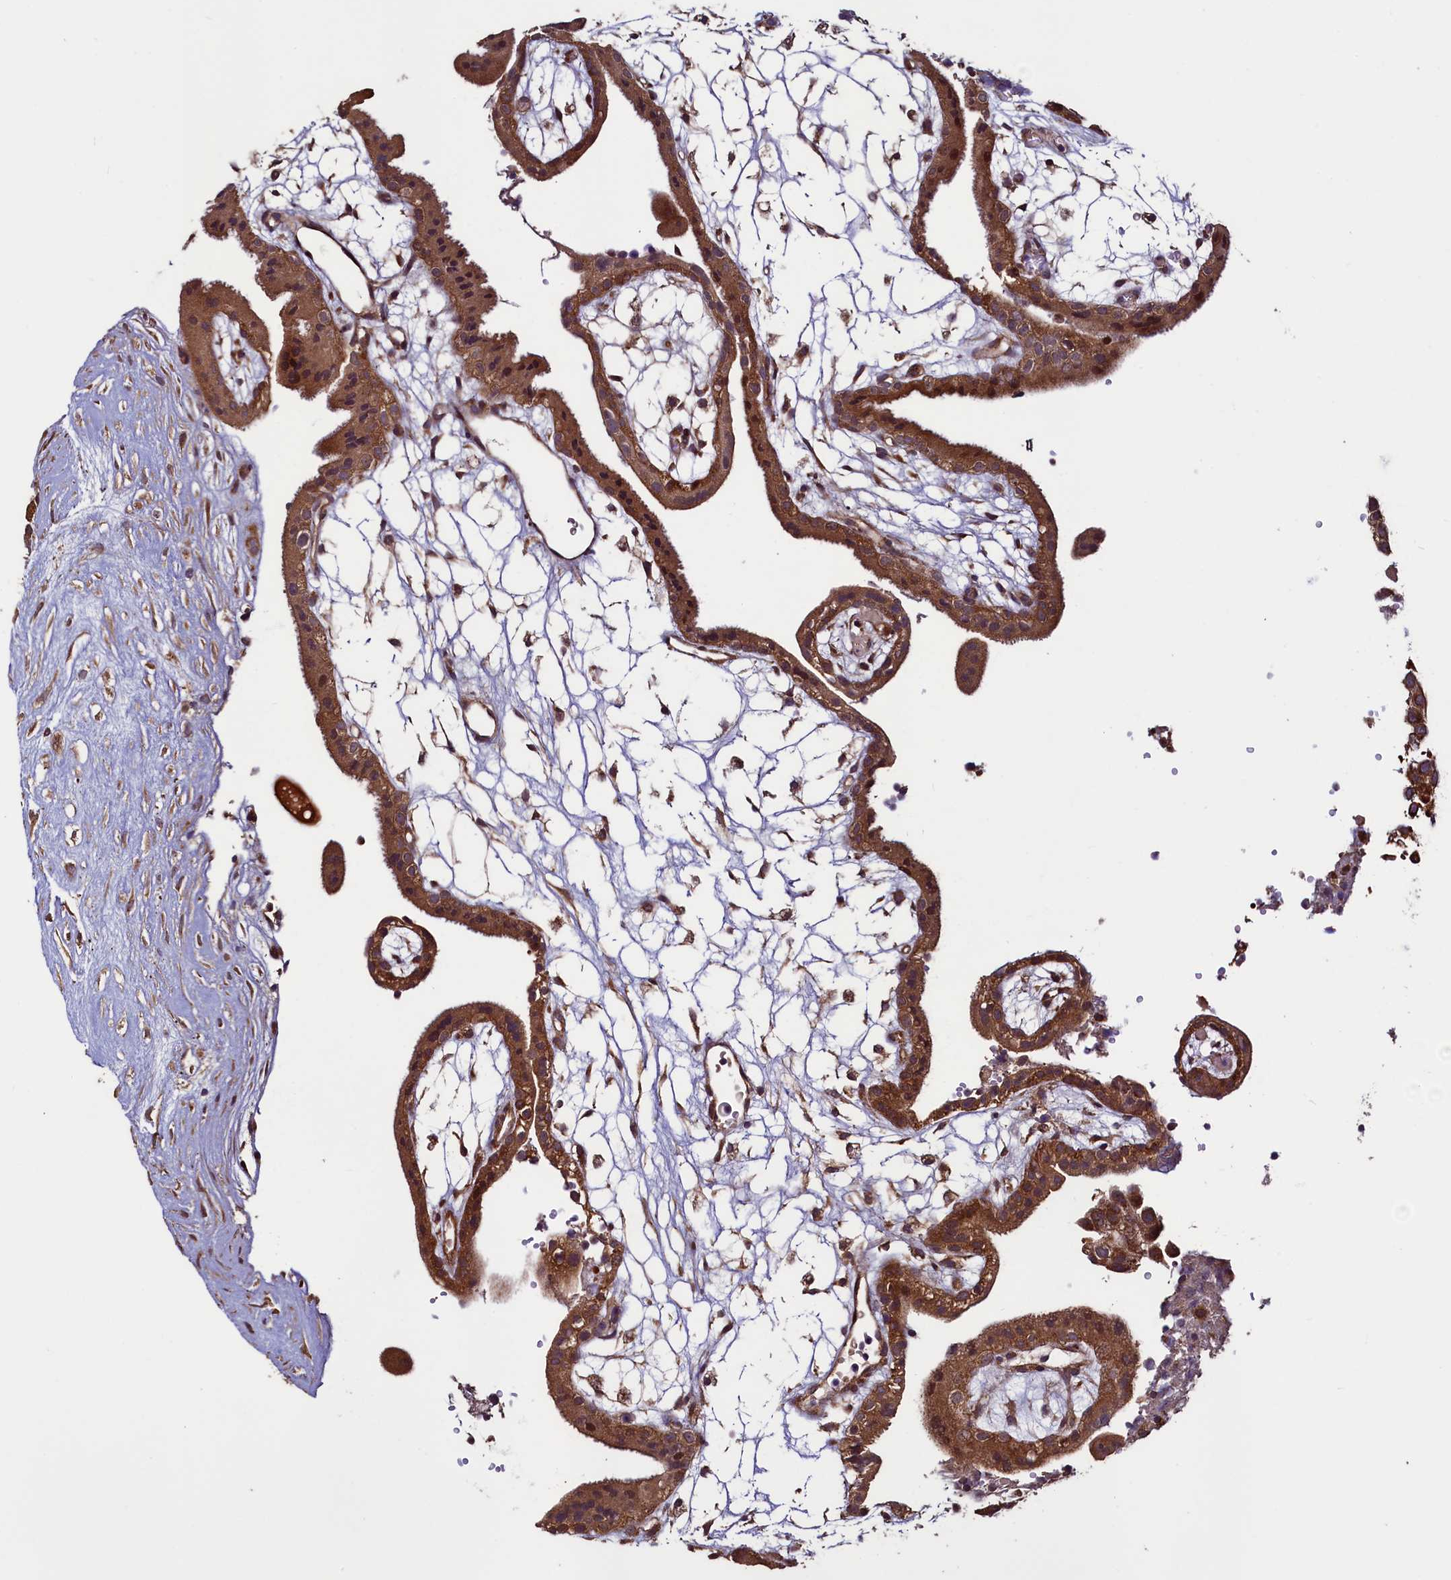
{"staining": {"intensity": "strong", "quantity": ">75%", "location": "cytoplasmic/membranous"}, "tissue": "placenta", "cell_type": "Trophoblastic cells", "image_type": "normal", "snomed": [{"axis": "morphology", "description": "Normal tissue, NOS"}, {"axis": "topography", "description": "Placenta"}], "caption": "Protein staining displays strong cytoplasmic/membranous expression in approximately >75% of trophoblastic cells in unremarkable placenta. (DAB IHC with brightfield microscopy, high magnification).", "gene": "RBFA", "patient": {"sex": "female", "age": 18}}